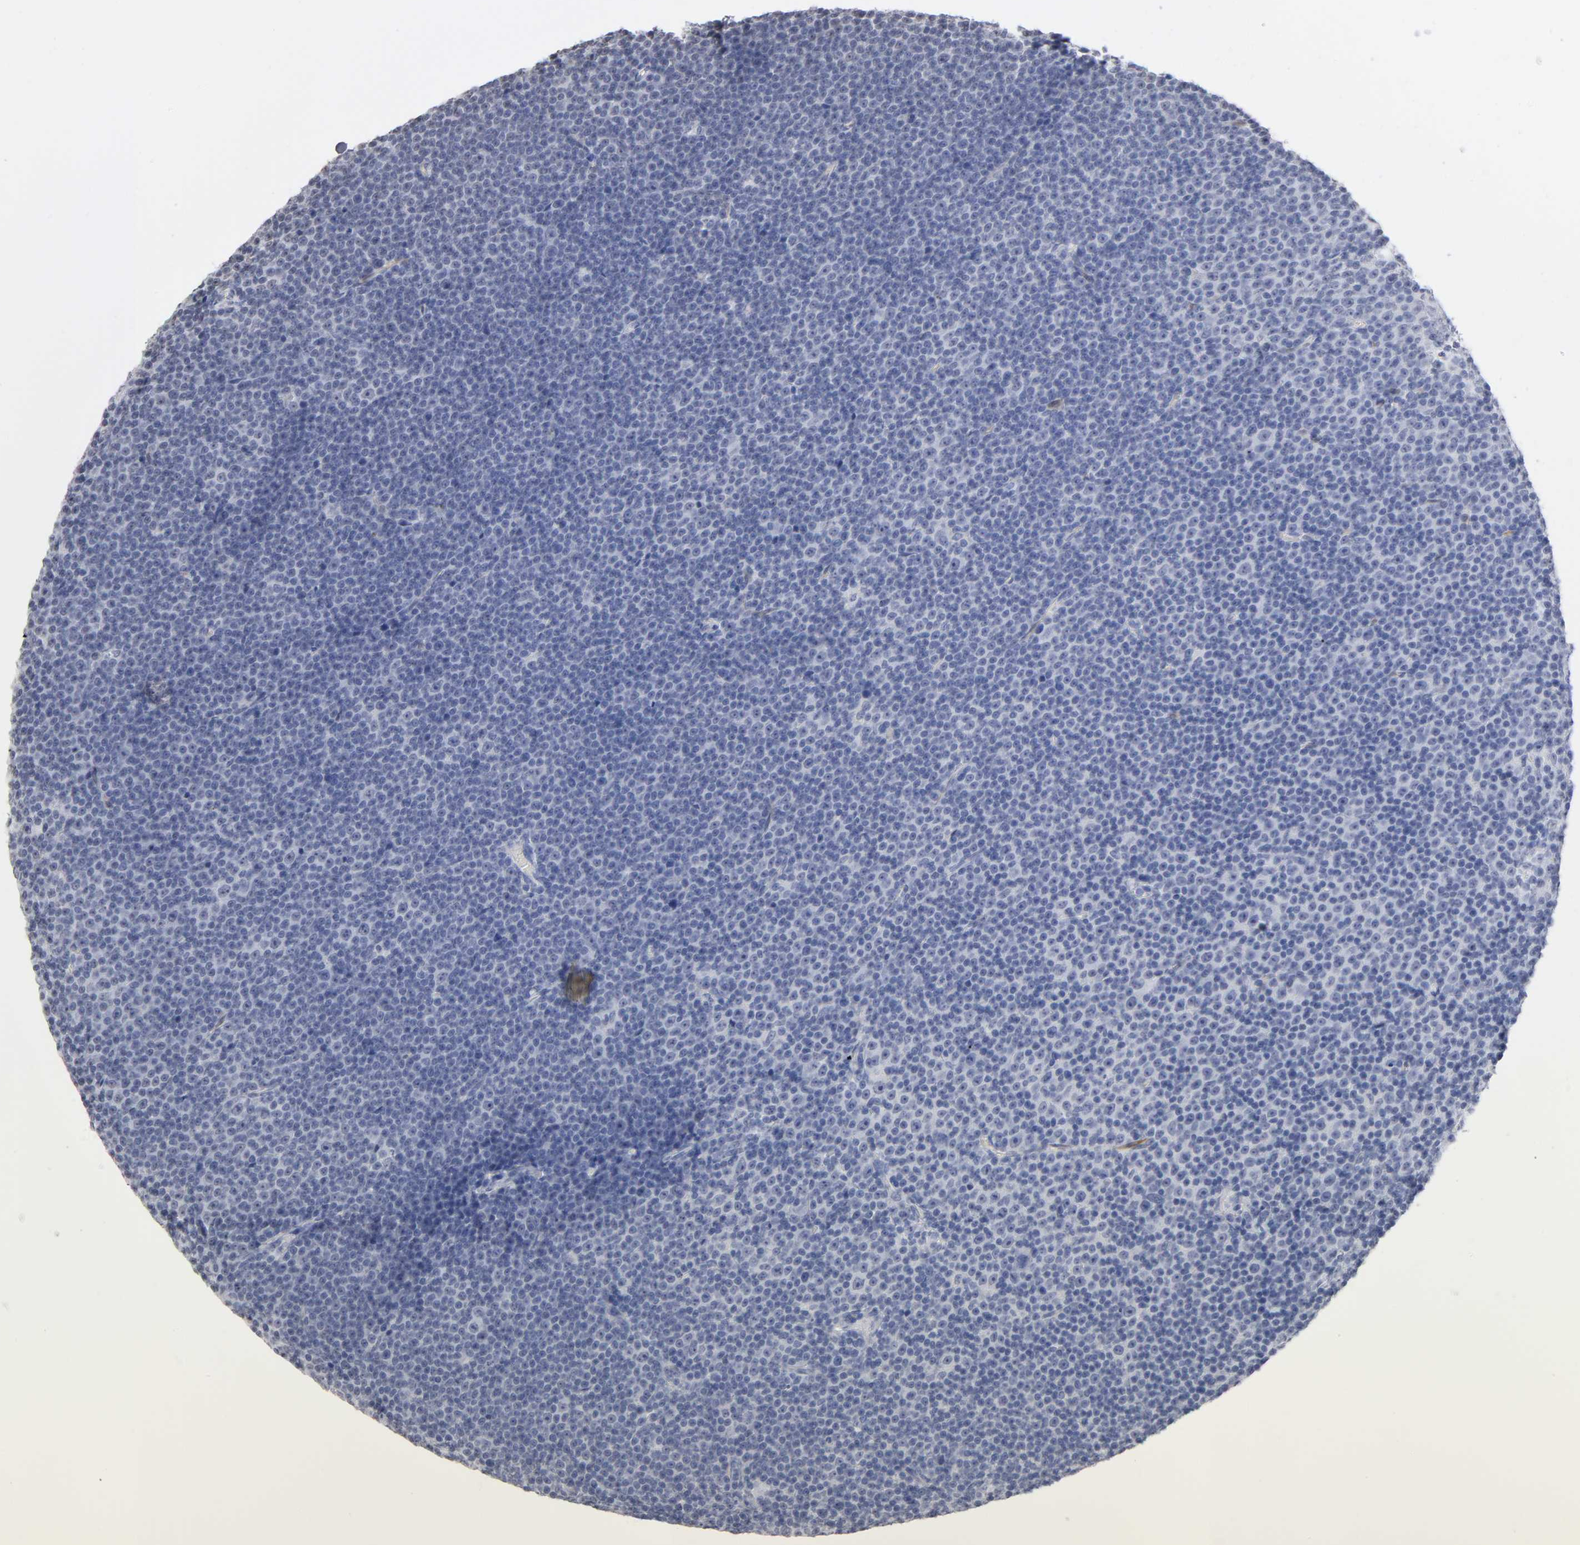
{"staining": {"intensity": "negative", "quantity": "none", "location": "none"}, "tissue": "lymphoma", "cell_type": "Tumor cells", "image_type": "cancer", "snomed": [{"axis": "morphology", "description": "Malignant lymphoma, non-Hodgkin's type, Low grade"}, {"axis": "topography", "description": "Lymph node"}], "caption": "Tumor cells are negative for brown protein staining in lymphoma. The staining was performed using DAB (3,3'-diaminobenzidine) to visualize the protein expression in brown, while the nuclei were stained in blue with hematoxylin (Magnification: 20x).", "gene": "CRABP2", "patient": {"sex": "female", "age": 67}}